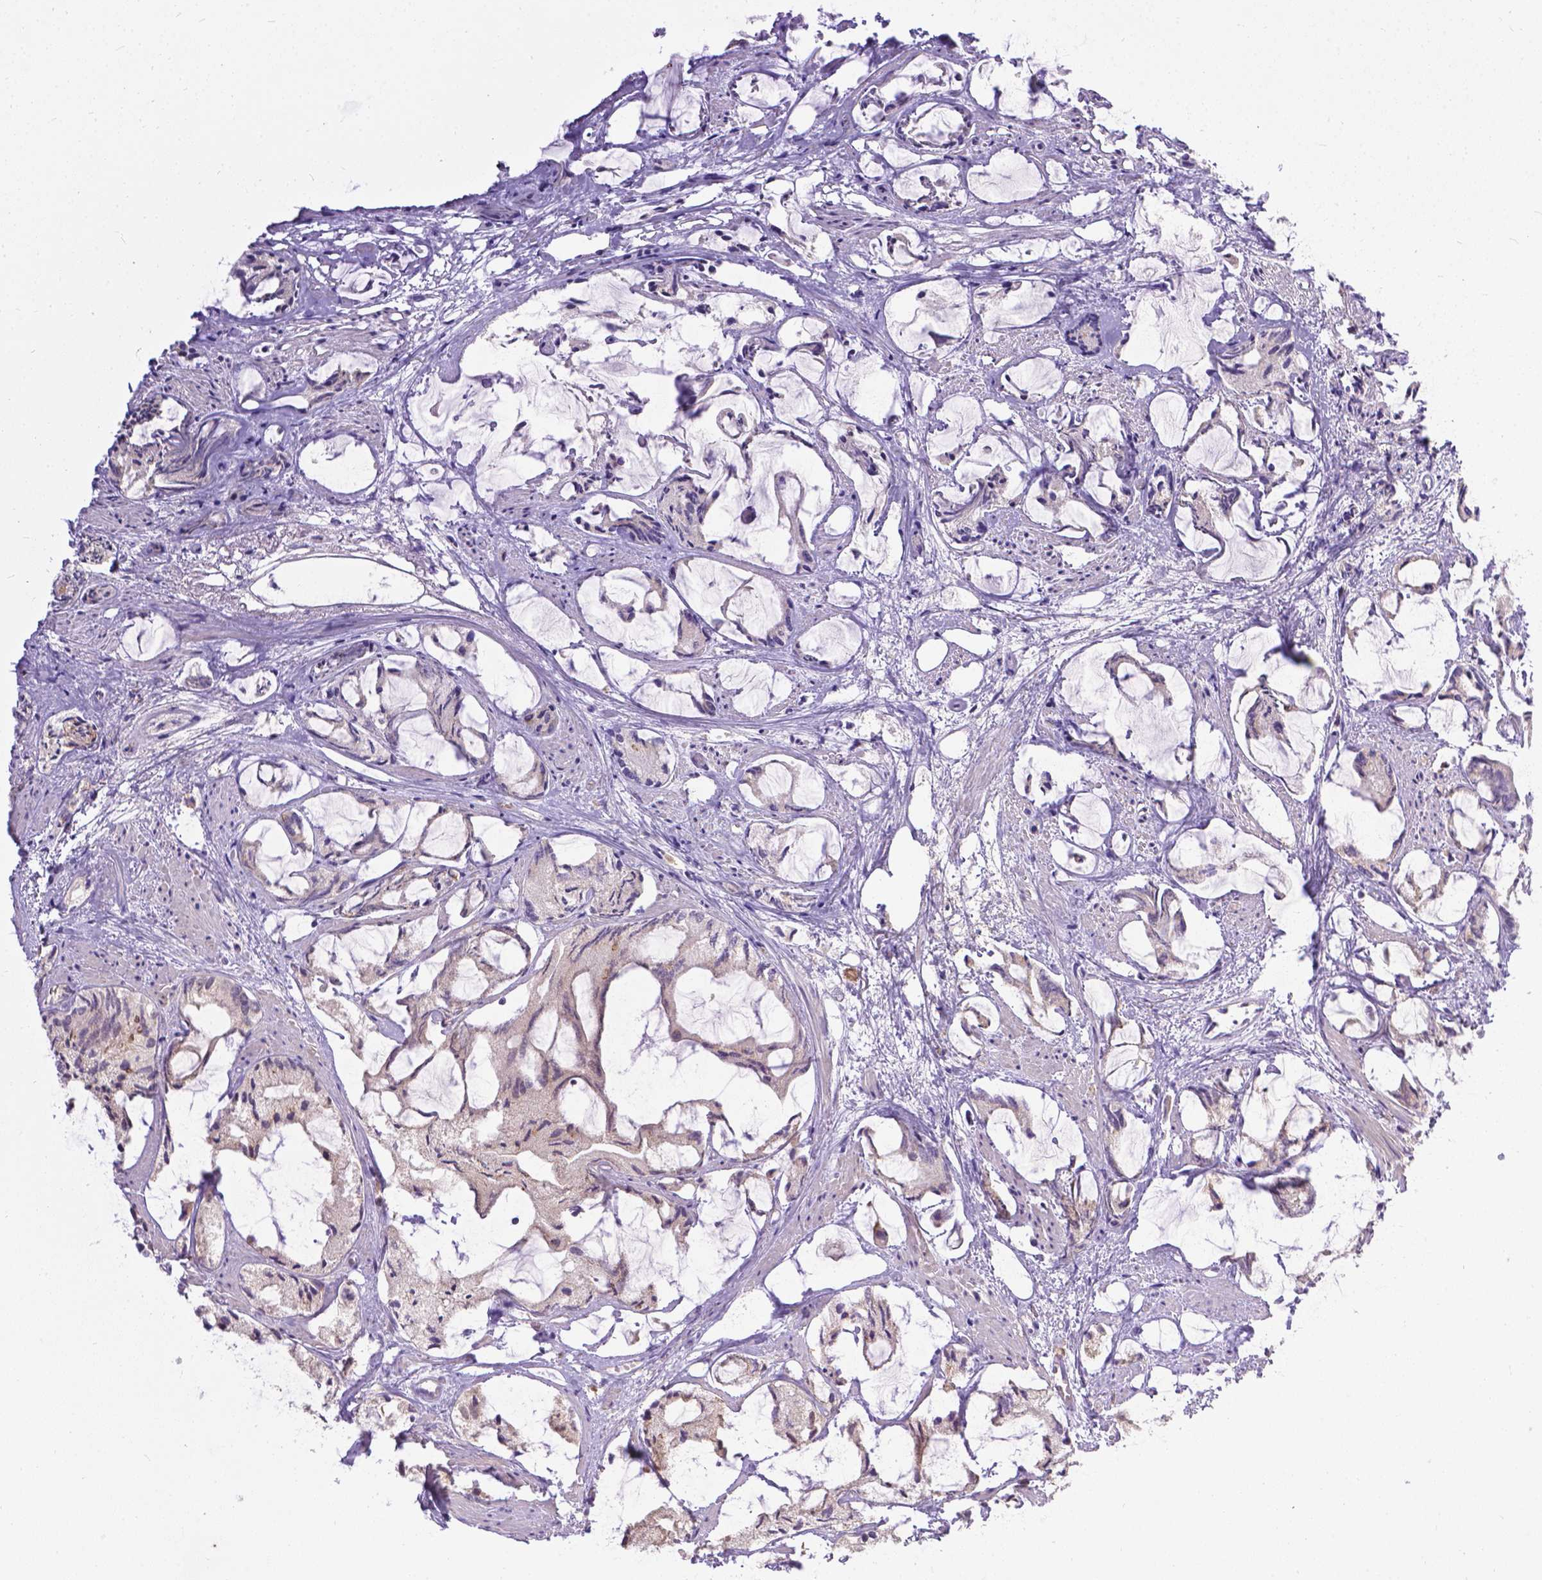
{"staining": {"intensity": "negative", "quantity": "none", "location": "none"}, "tissue": "prostate cancer", "cell_type": "Tumor cells", "image_type": "cancer", "snomed": [{"axis": "morphology", "description": "Adenocarcinoma, High grade"}, {"axis": "topography", "description": "Prostate"}], "caption": "Photomicrograph shows no protein expression in tumor cells of adenocarcinoma (high-grade) (prostate) tissue.", "gene": "TM4SF18", "patient": {"sex": "male", "age": 85}}